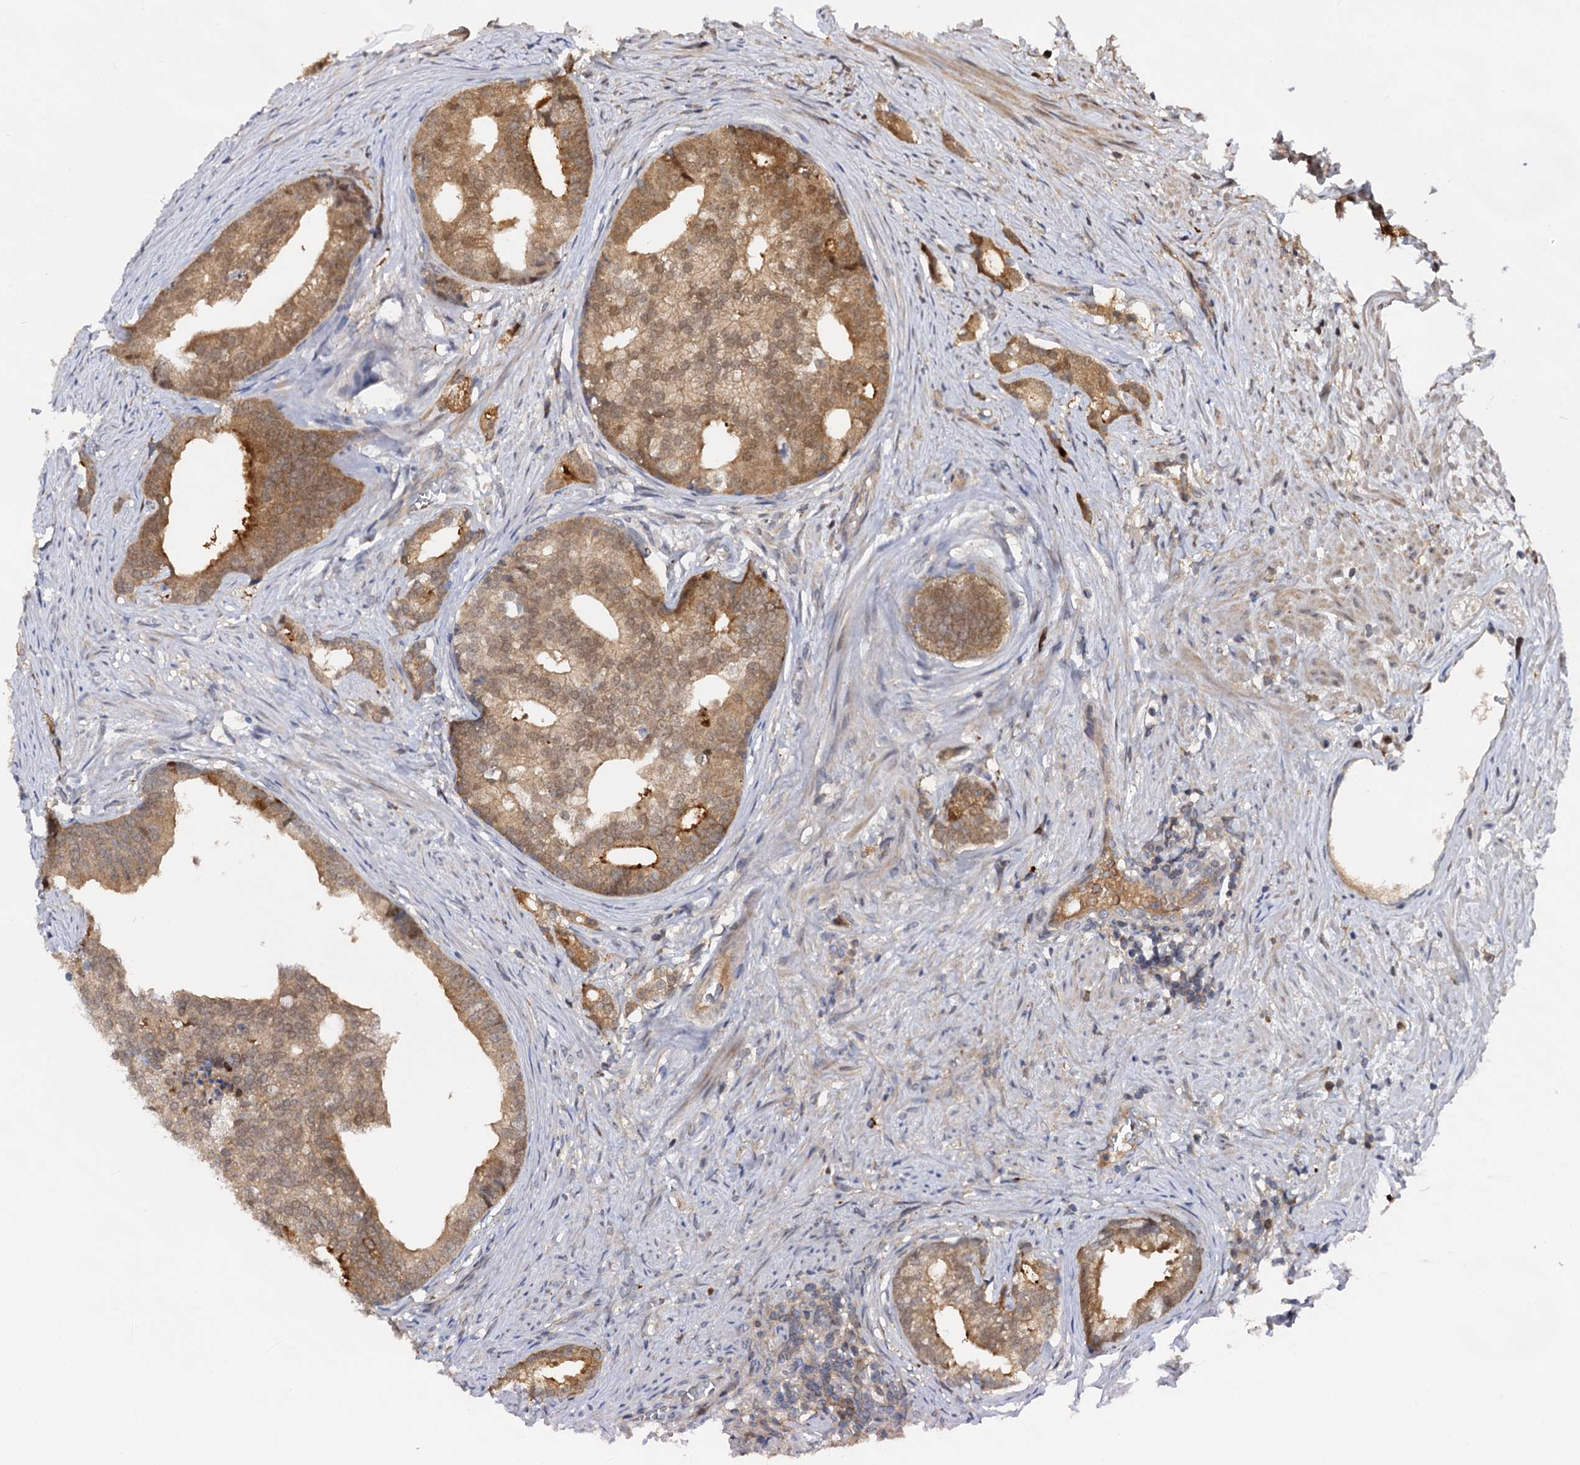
{"staining": {"intensity": "moderate", "quantity": "25%-75%", "location": "cytoplasmic/membranous,nuclear"}, "tissue": "prostate cancer", "cell_type": "Tumor cells", "image_type": "cancer", "snomed": [{"axis": "morphology", "description": "Adenocarcinoma, Low grade"}, {"axis": "topography", "description": "Prostate"}], "caption": "Prostate low-grade adenocarcinoma stained for a protein (brown) demonstrates moderate cytoplasmic/membranous and nuclear positive expression in approximately 25%-75% of tumor cells.", "gene": "SELENOP", "patient": {"sex": "male", "age": 71}}